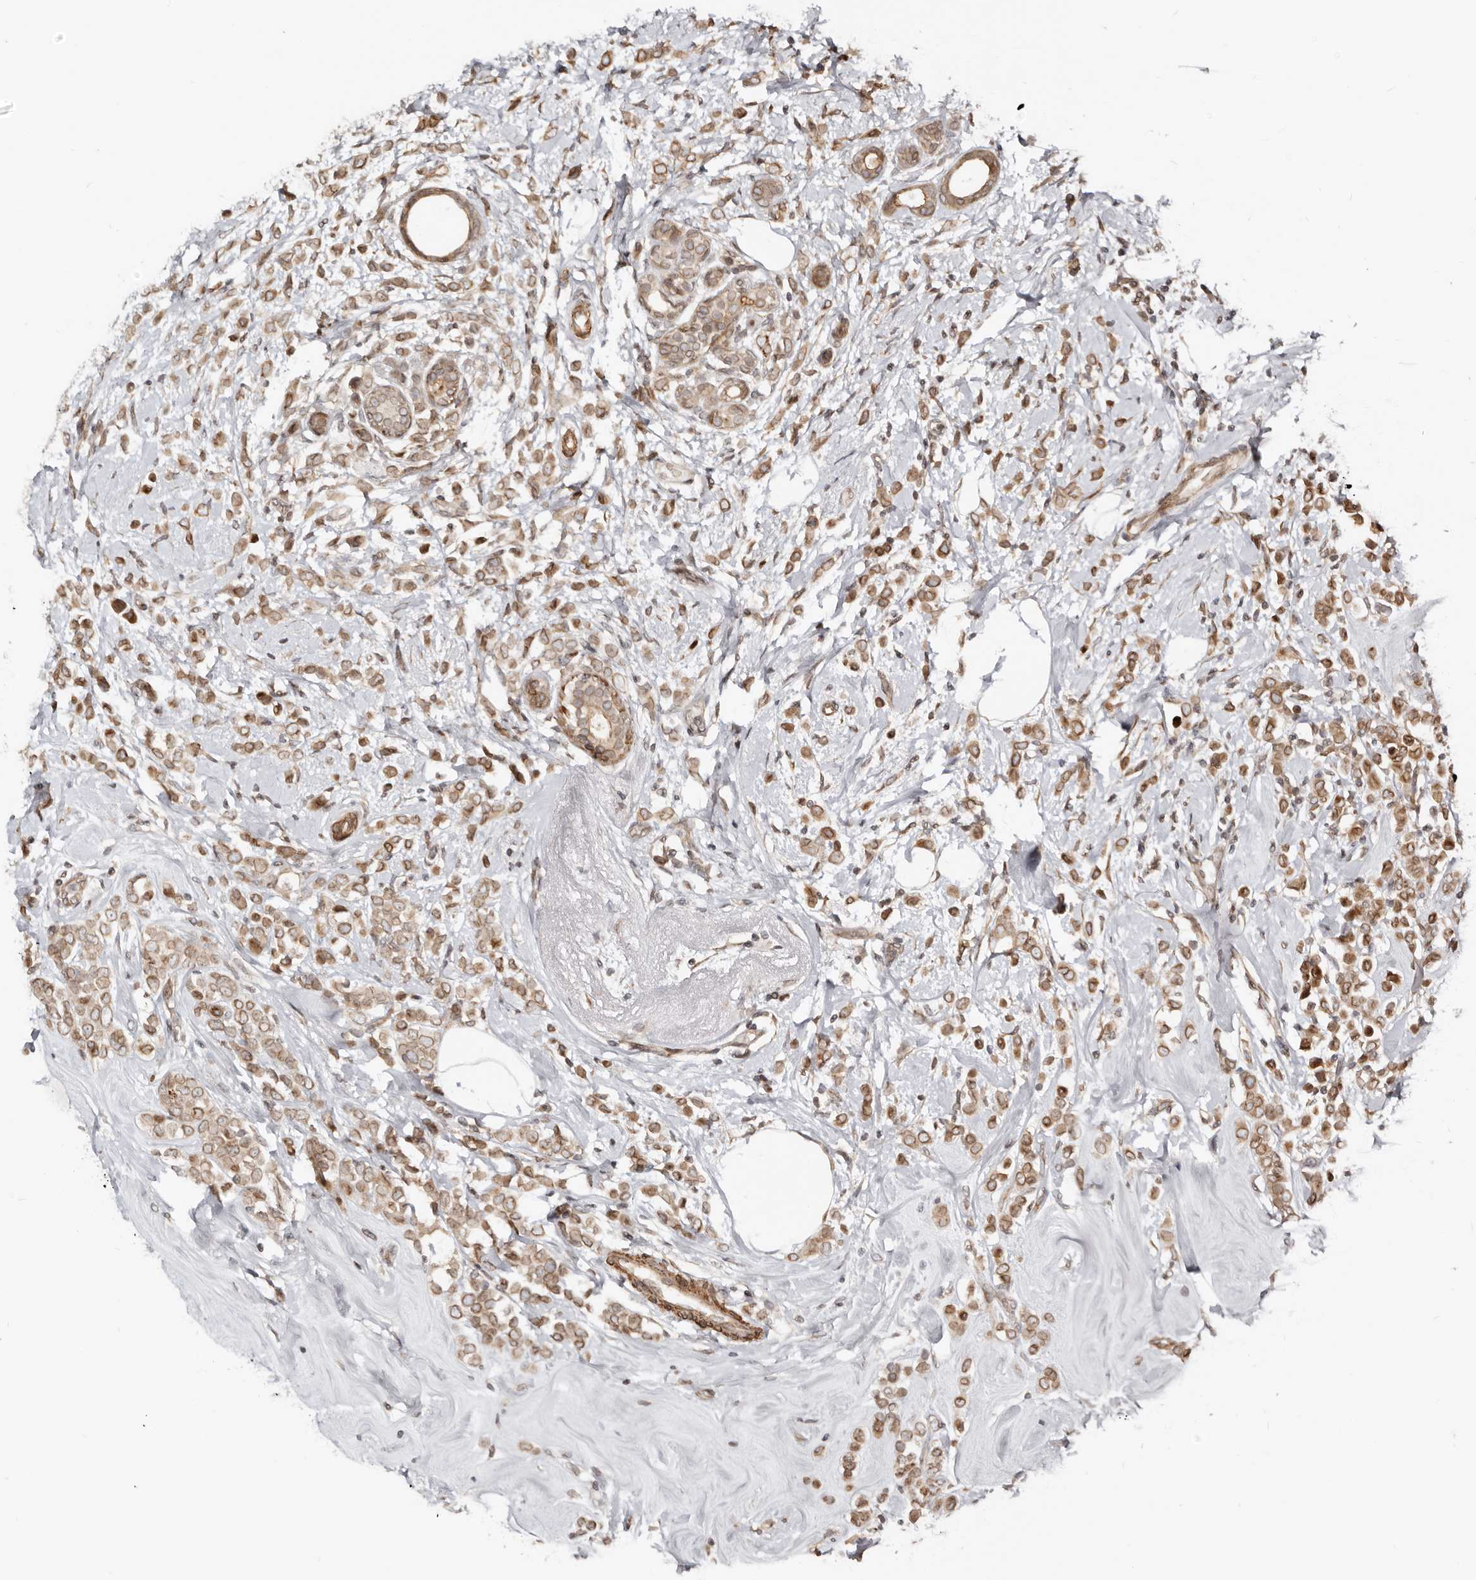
{"staining": {"intensity": "moderate", "quantity": ">75%", "location": "cytoplasmic/membranous,nuclear"}, "tissue": "breast cancer", "cell_type": "Tumor cells", "image_type": "cancer", "snomed": [{"axis": "morphology", "description": "Lobular carcinoma"}, {"axis": "topography", "description": "Breast"}], "caption": "Tumor cells show medium levels of moderate cytoplasmic/membranous and nuclear staining in approximately >75% of cells in lobular carcinoma (breast).", "gene": "NUP153", "patient": {"sex": "female", "age": 47}}